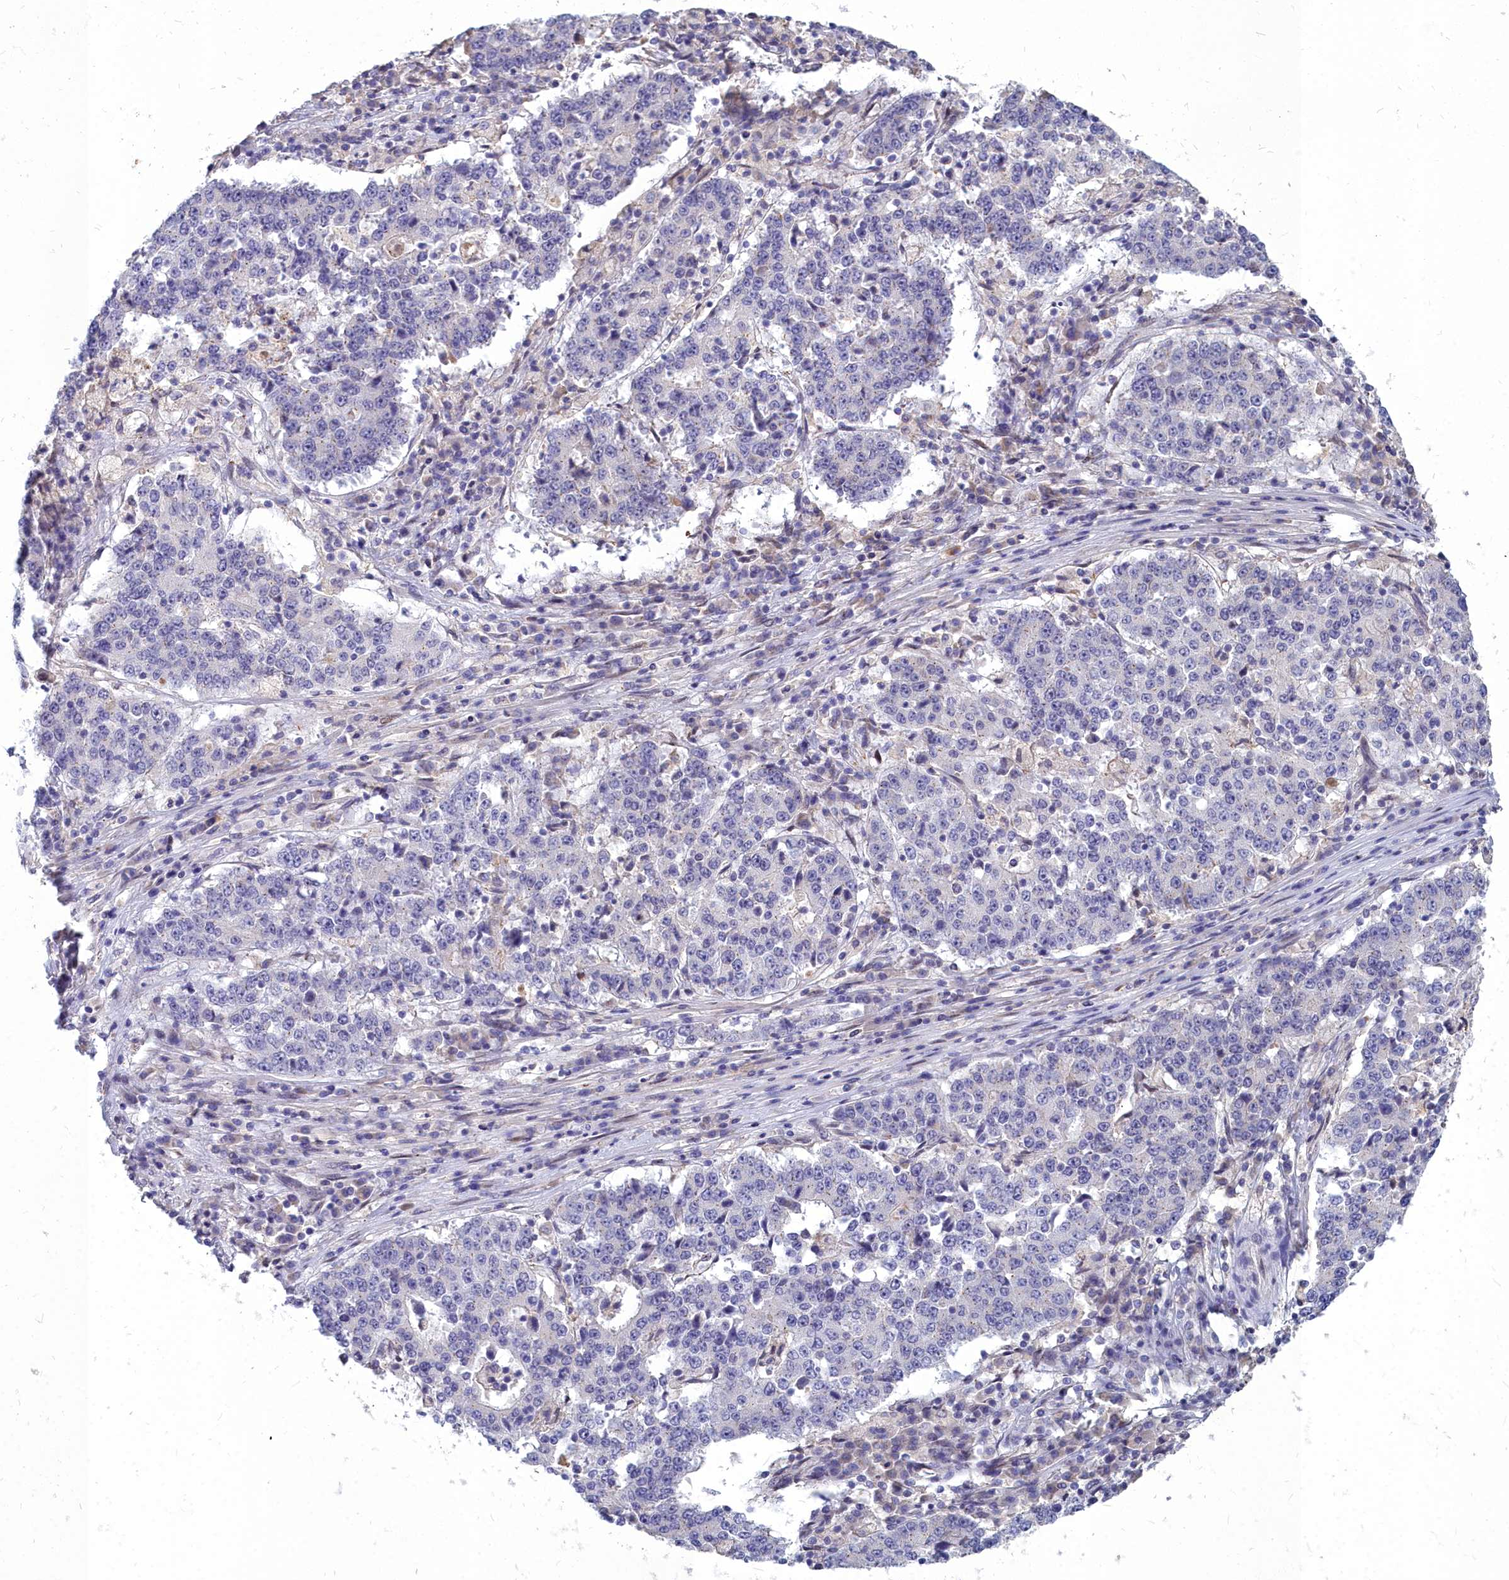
{"staining": {"intensity": "negative", "quantity": "none", "location": "none"}, "tissue": "stomach cancer", "cell_type": "Tumor cells", "image_type": "cancer", "snomed": [{"axis": "morphology", "description": "Adenocarcinoma, NOS"}, {"axis": "topography", "description": "Stomach"}], "caption": "DAB (3,3'-diaminobenzidine) immunohistochemical staining of adenocarcinoma (stomach) displays no significant staining in tumor cells. (DAB IHC, high magnification).", "gene": "NOXA1", "patient": {"sex": "male", "age": 59}}